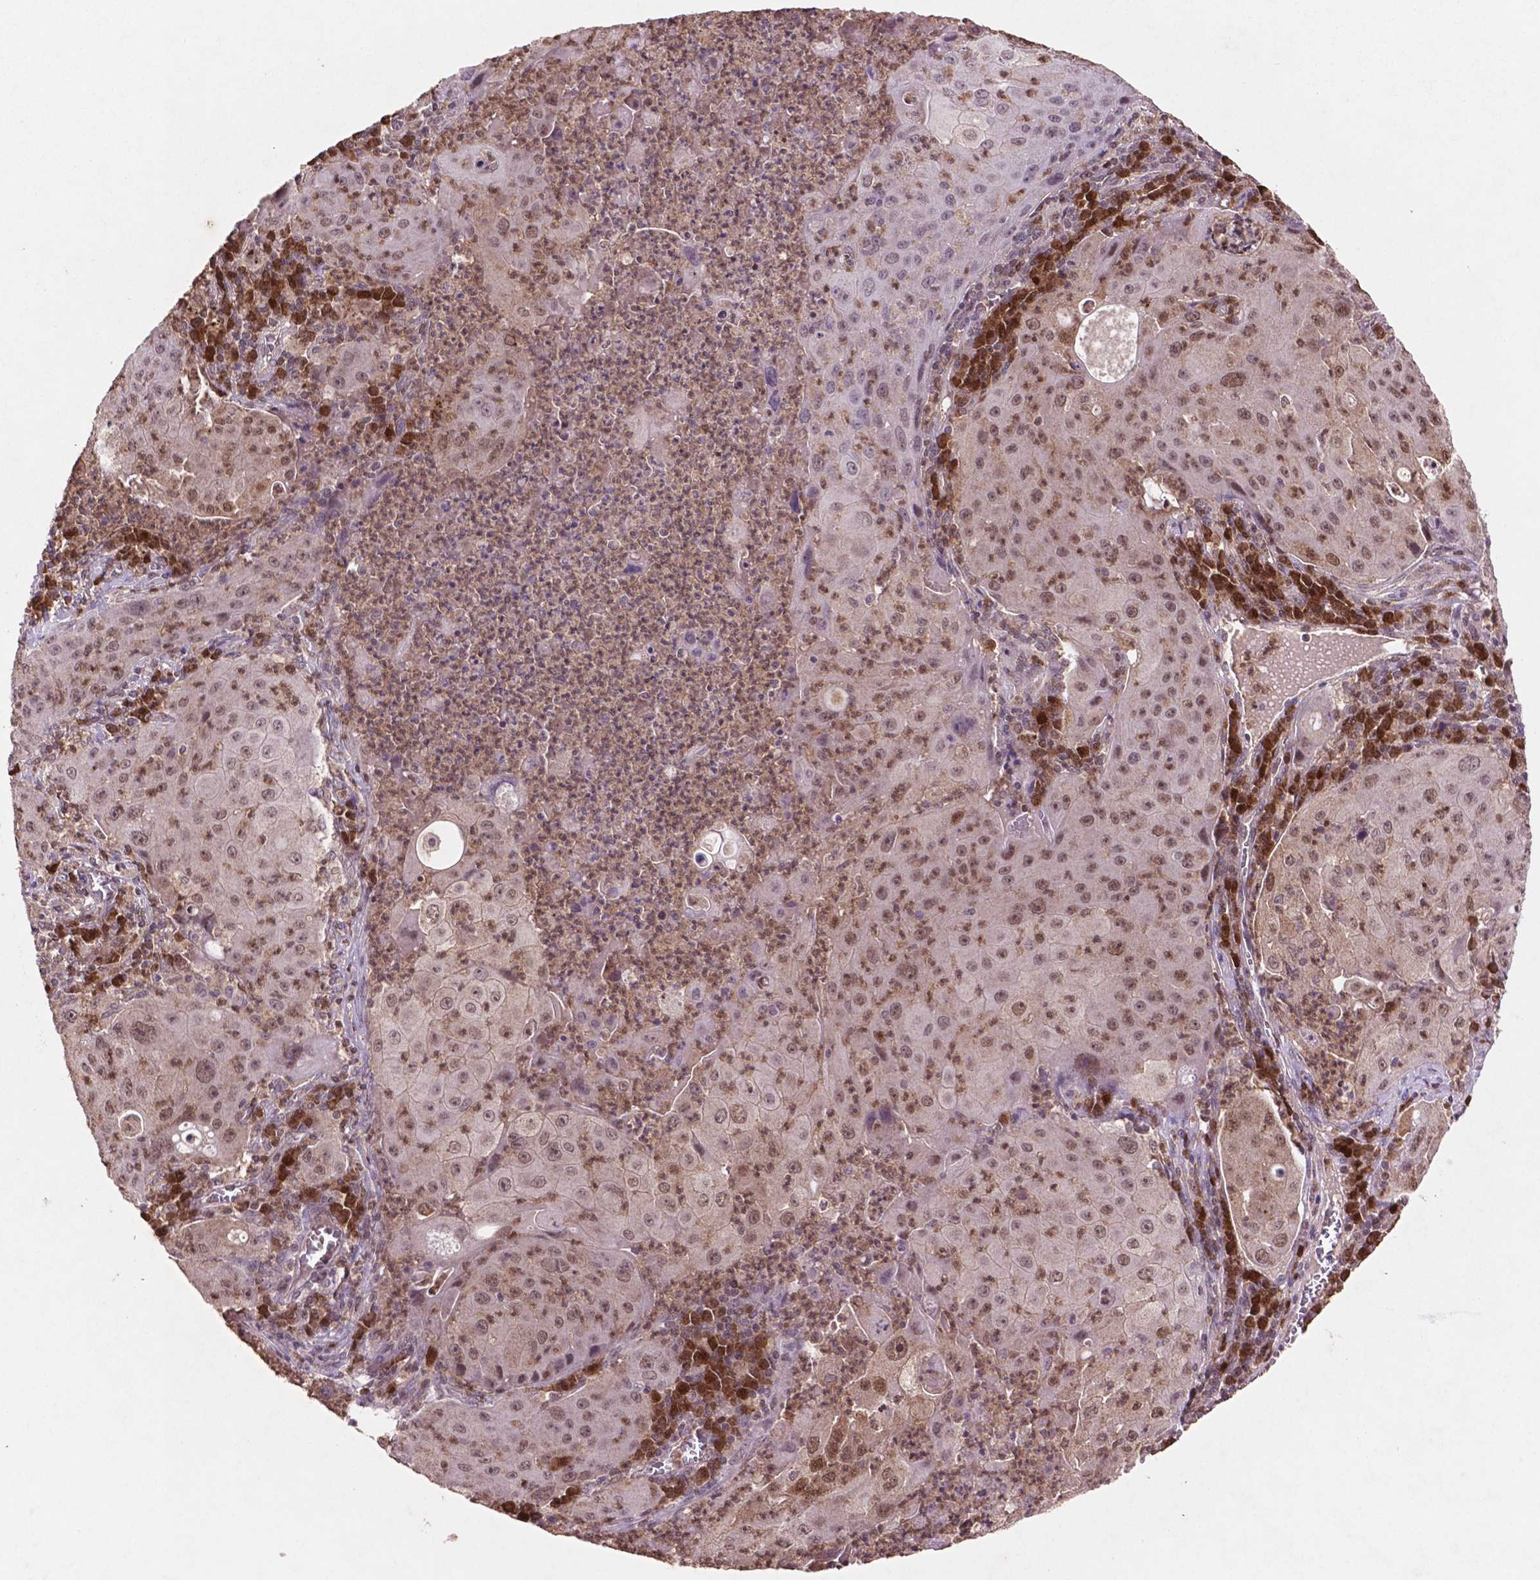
{"staining": {"intensity": "weak", "quantity": "25%-75%", "location": "nuclear"}, "tissue": "lung cancer", "cell_type": "Tumor cells", "image_type": "cancer", "snomed": [{"axis": "morphology", "description": "Squamous cell carcinoma, NOS"}, {"axis": "topography", "description": "Lung"}], "caption": "Squamous cell carcinoma (lung) stained for a protein (brown) demonstrates weak nuclear positive staining in about 25%-75% of tumor cells.", "gene": "GLRX", "patient": {"sex": "female", "age": 59}}